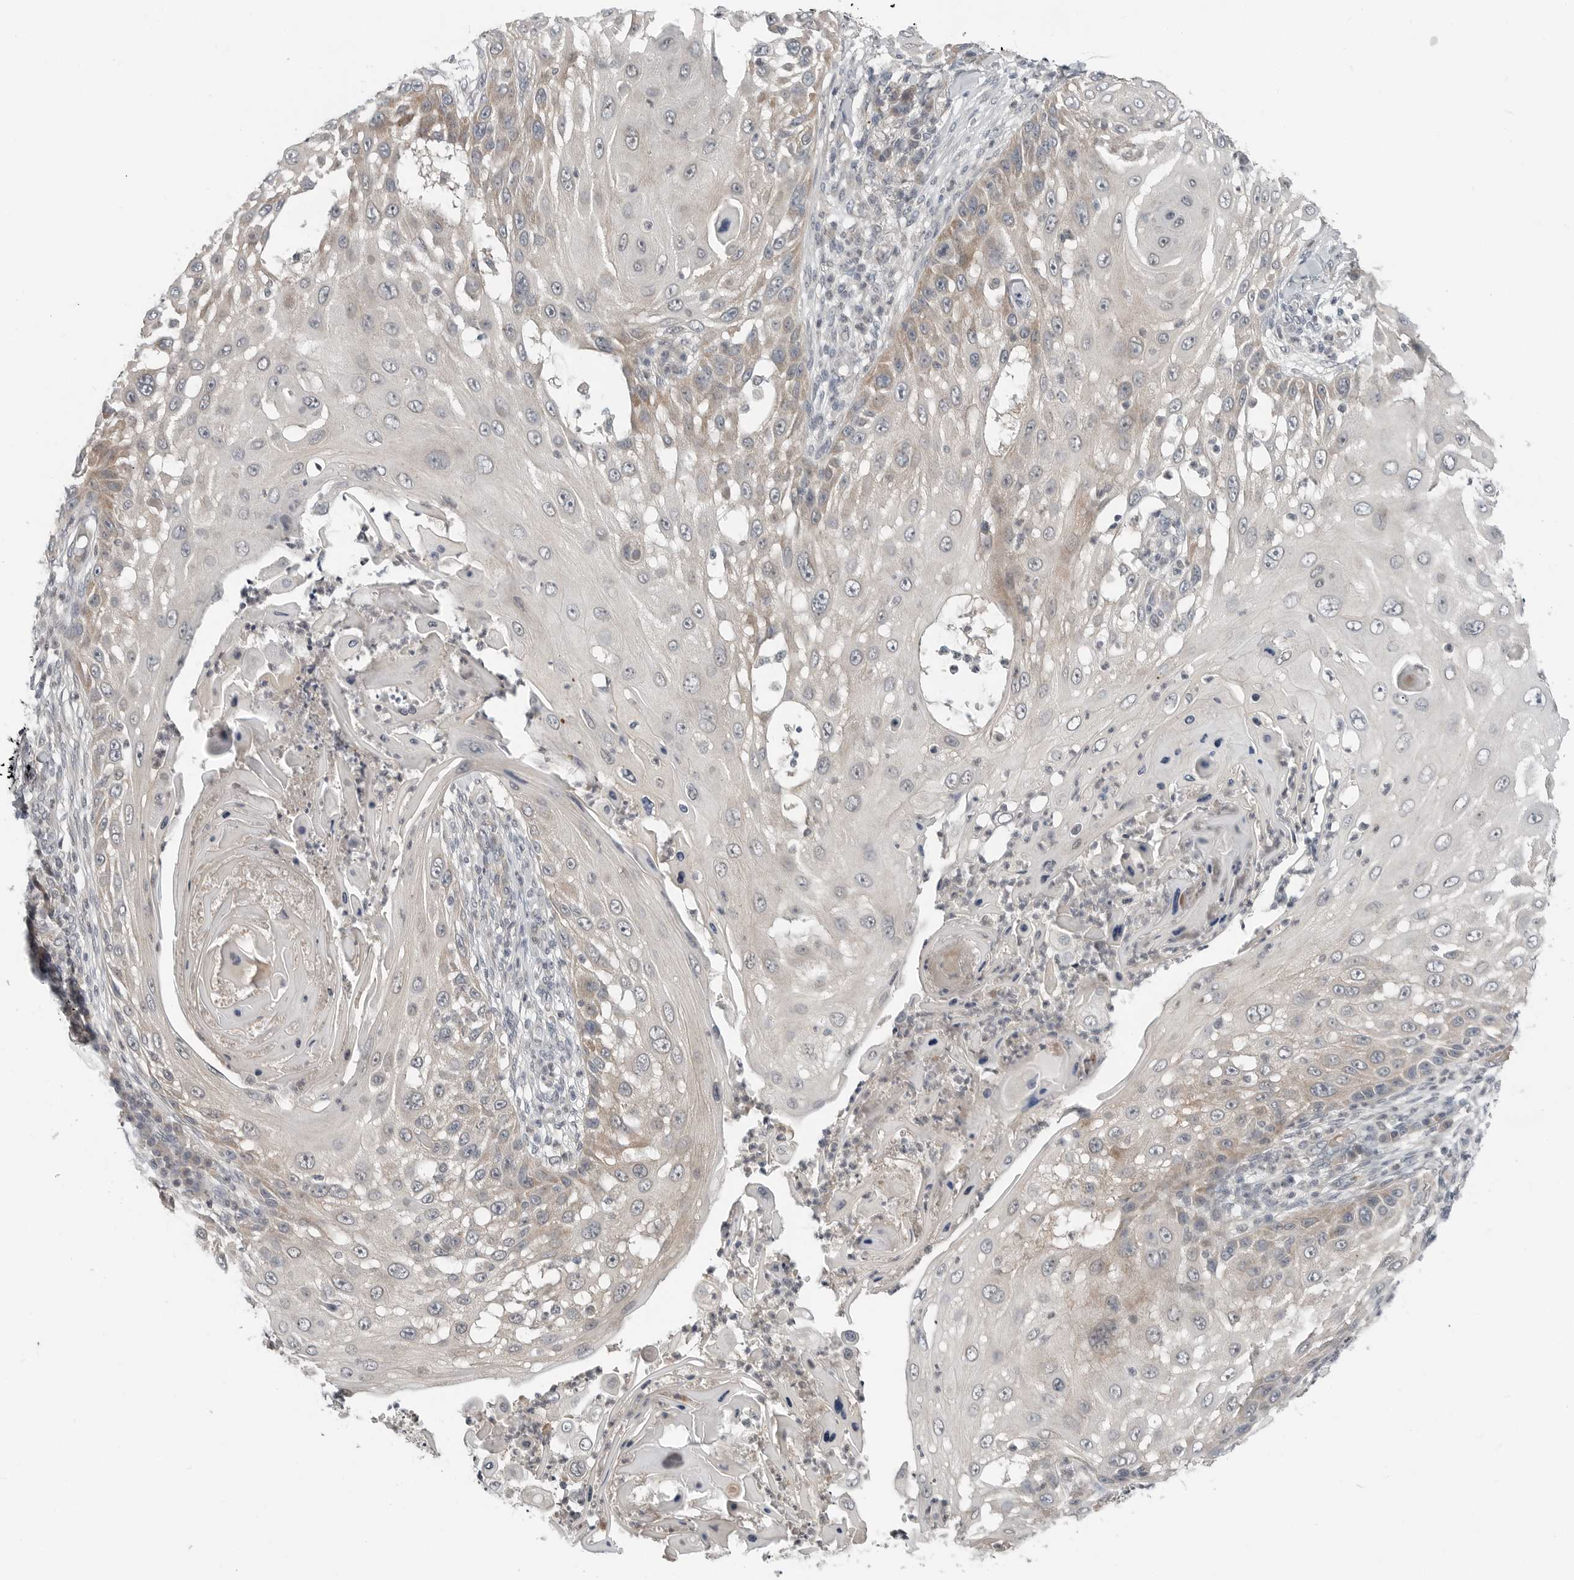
{"staining": {"intensity": "weak", "quantity": "25%-75%", "location": "cytoplasmic/membranous"}, "tissue": "skin cancer", "cell_type": "Tumor cells", "image_type": "cancer", "snomed": [{"axis": "morphology", "description": "Squamous cell carcinoma, NOS"}, {"axis": "topography", "description": "Skin"}], "caption": "The photomicrograph reveals staining of skin squamous cell carcinoma, revealing weak cytoplasmic/membranous protein positivity (brown color) within tumor cells.", "gene": "FCRLB", "patient": {"sex": "female", "age": 44}}